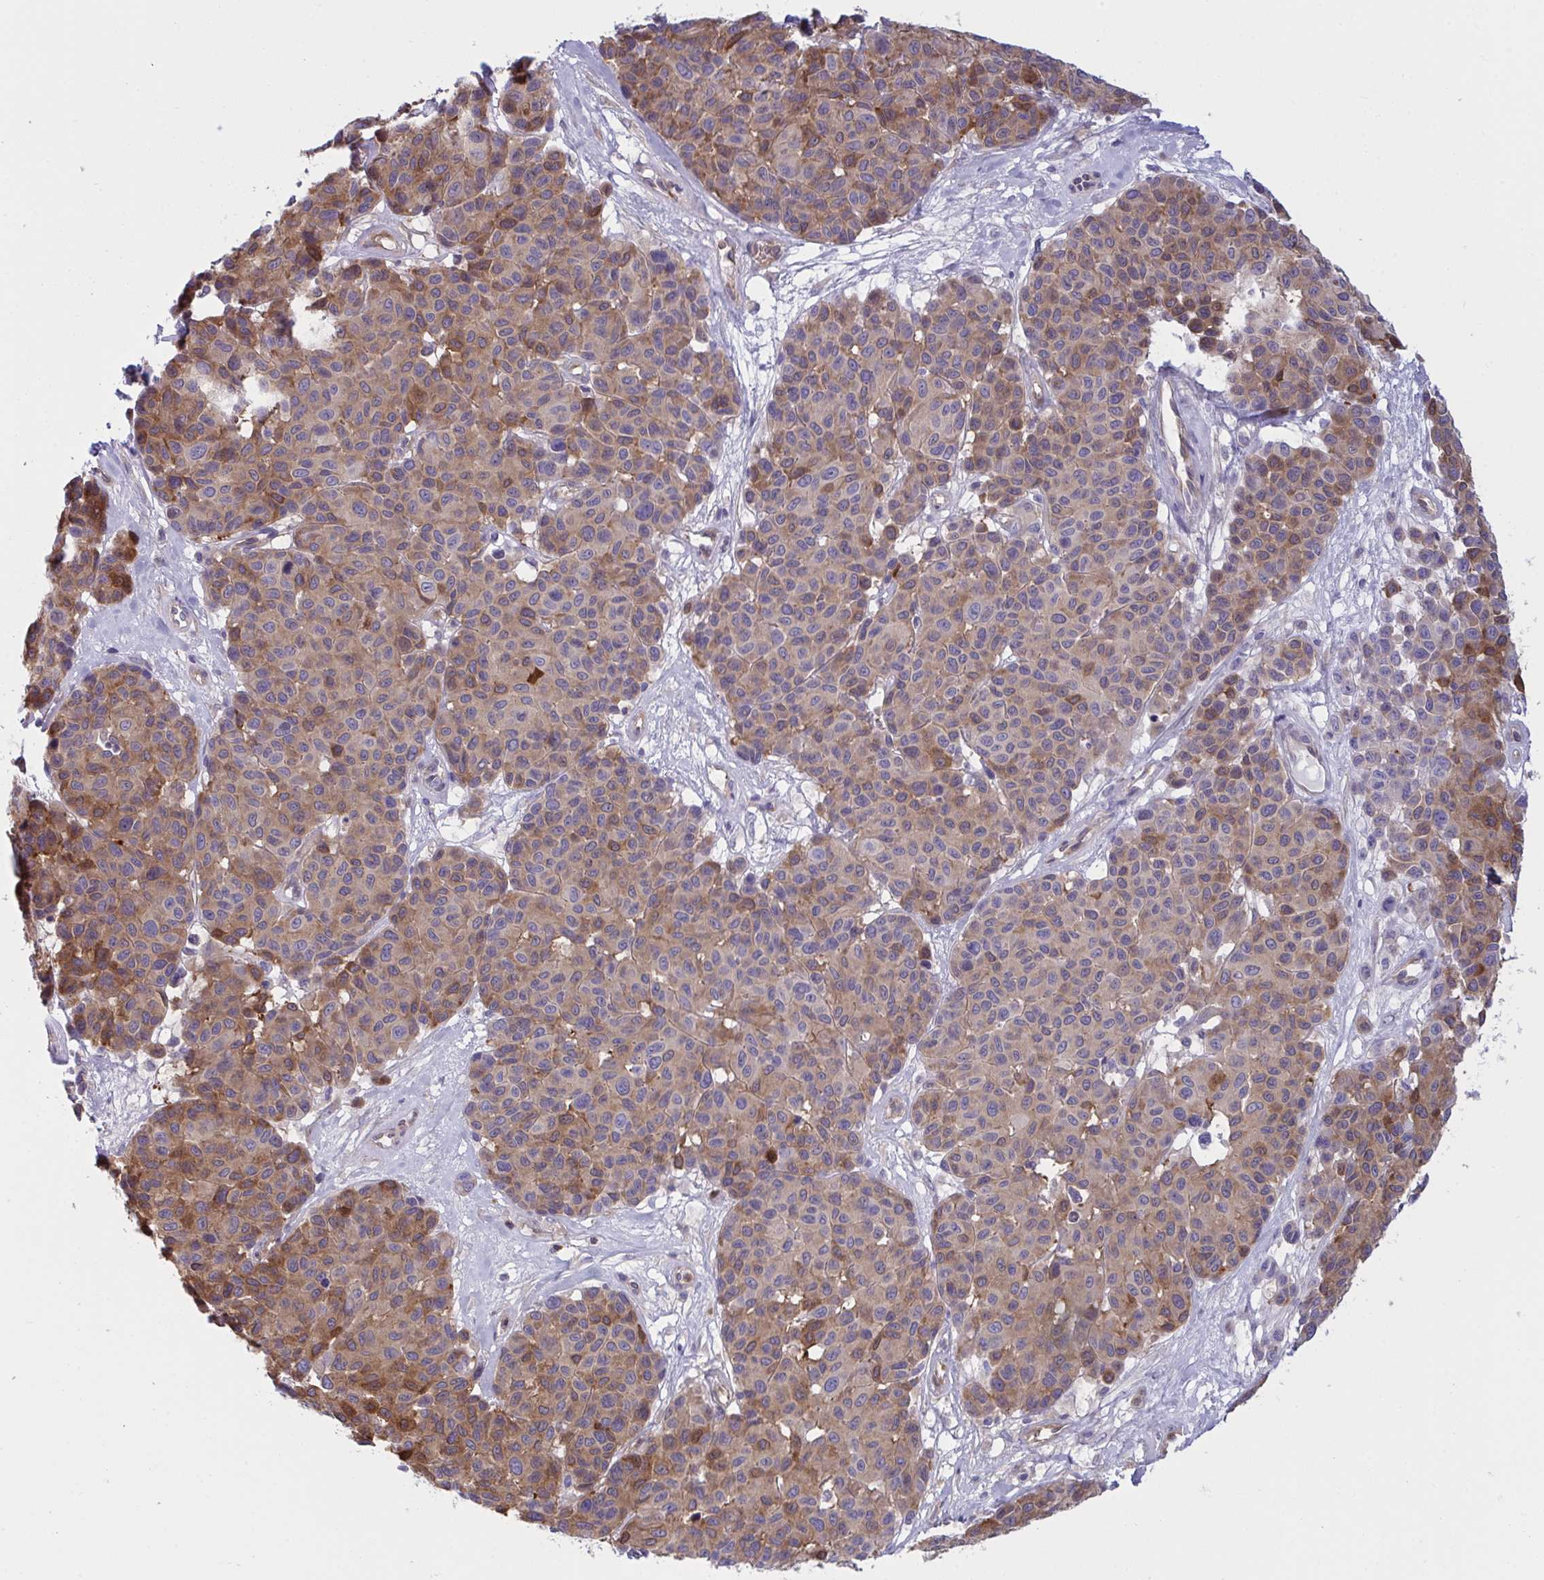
{"staining": {"intensity": "moderate", "quantity": "25%-75%", "location": "cytoplasmic/membranous"}, "tissue": "melanoma", "cell_type": "Tumor cells", "image_type": "cancer", "snomed": [{"axis": "morphology", "description": "Malignant melanoma, NOS"}, {"axis": "topography", "description": "Skin"}], "caption": "High-magnification brightfield microscopy of malignant melanoma stained with DAB (3,3'-diaminobenzidine) (brown) and counterstained with hematoxylin (blue). tumor cells exhibit moderate cytoplasmic/membranous positivity is seen in about25%-75% of cells.", "gene": "TSC22D3", "patient": {"sex": "female", "age": 66}}